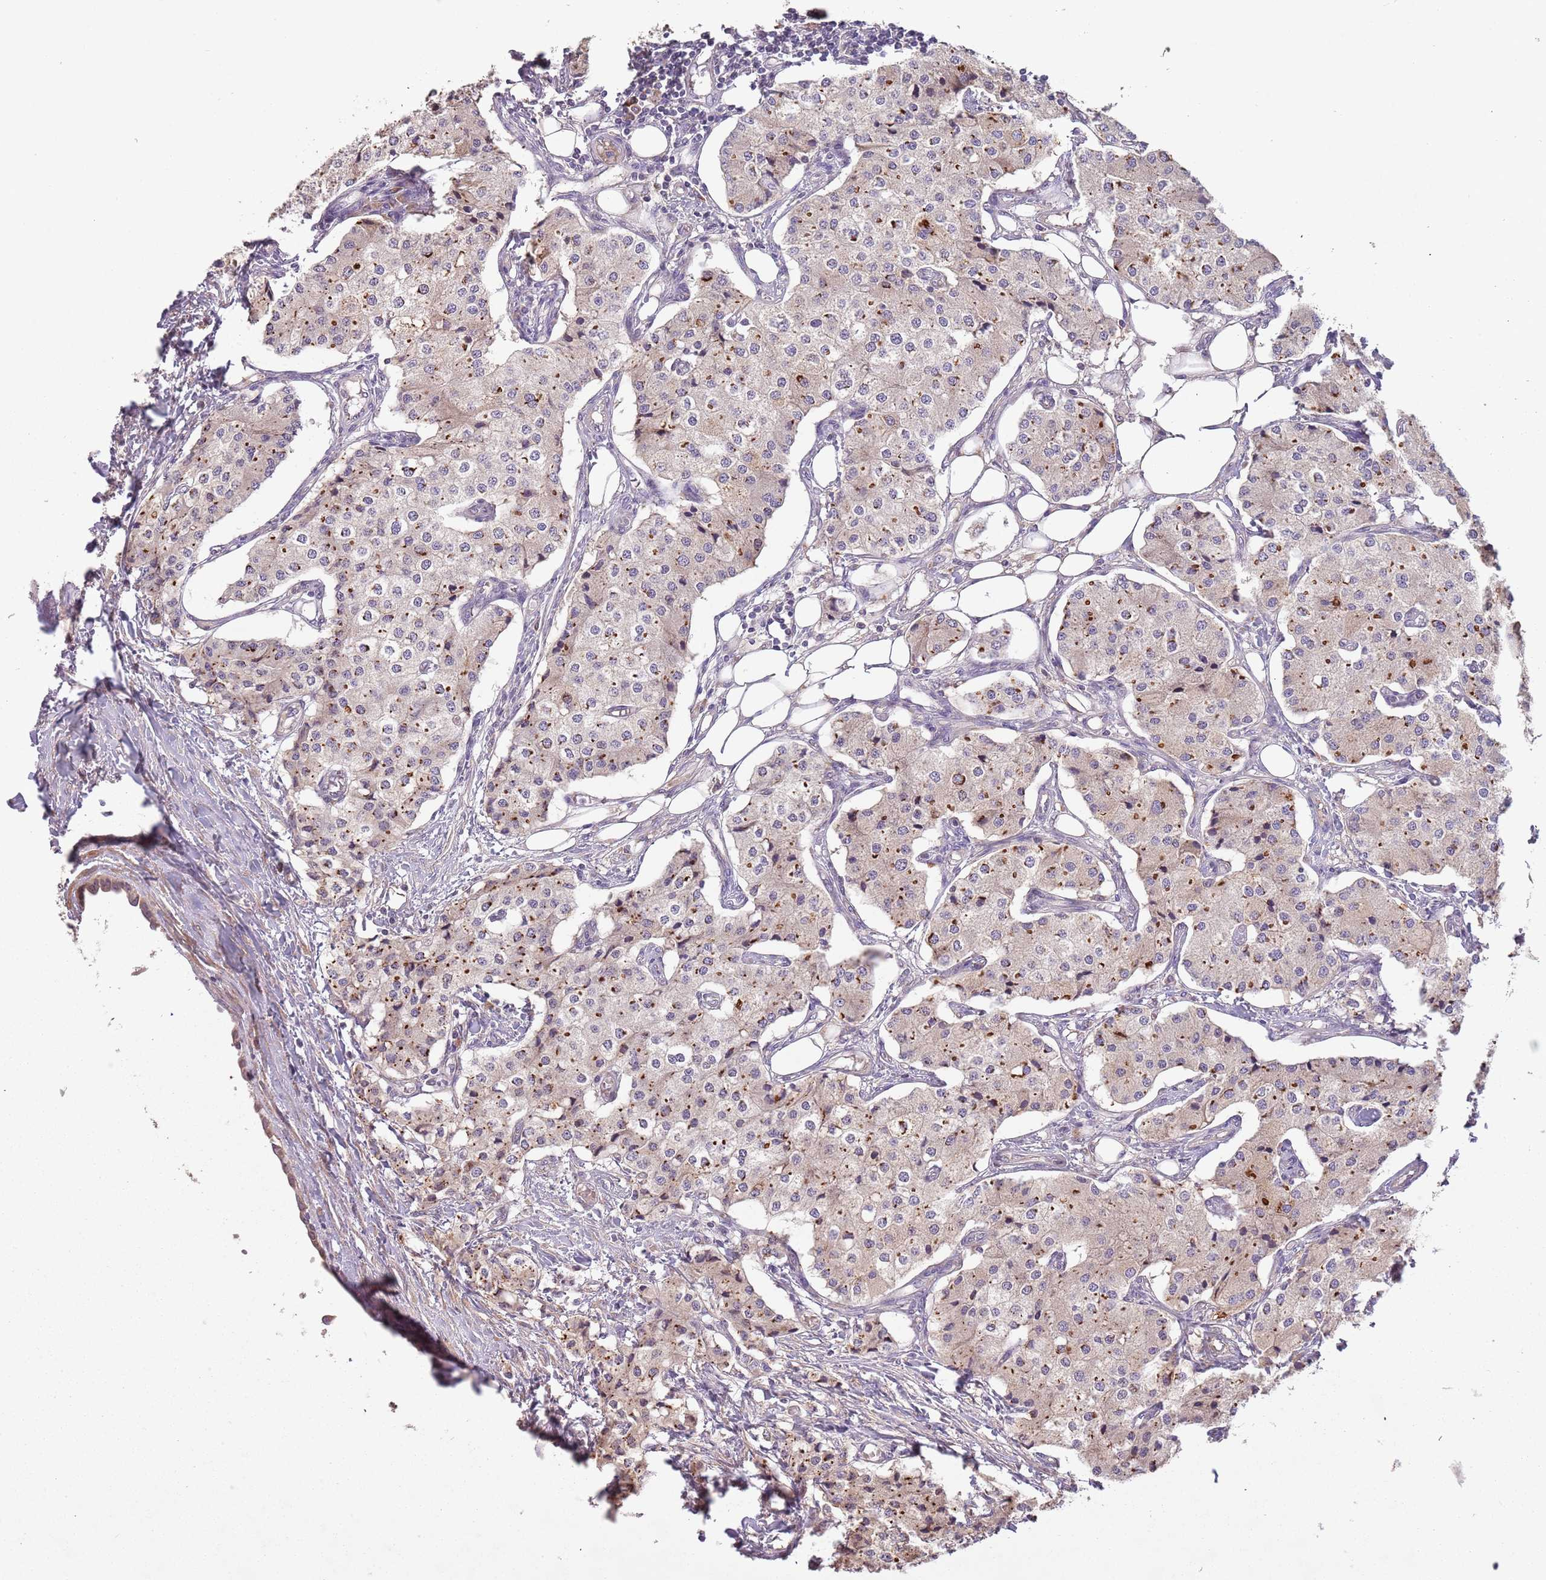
{"staining": {"intensity": "strong", "quantity": "25%-75%", "location": "cytoplasmic/membranous"}, "tissue": "carcinoid", "cell_type": "Tumor cells", "image_type": "cancer", "snomed": [{"axis": "morphology", "description": "Carcinoid, malignant, NOS"}, {"axis": "topography", "description": "Colon"}], "caption": "This photomicrograph exhibits immunohistochemistry staining of malignant carcinoid, with high strong cytoplasmic/membranous positivity in approximately 25%-75% of tumor cells.", "gene": "FECH", "patient": {"sex": "female", "age": 52}}